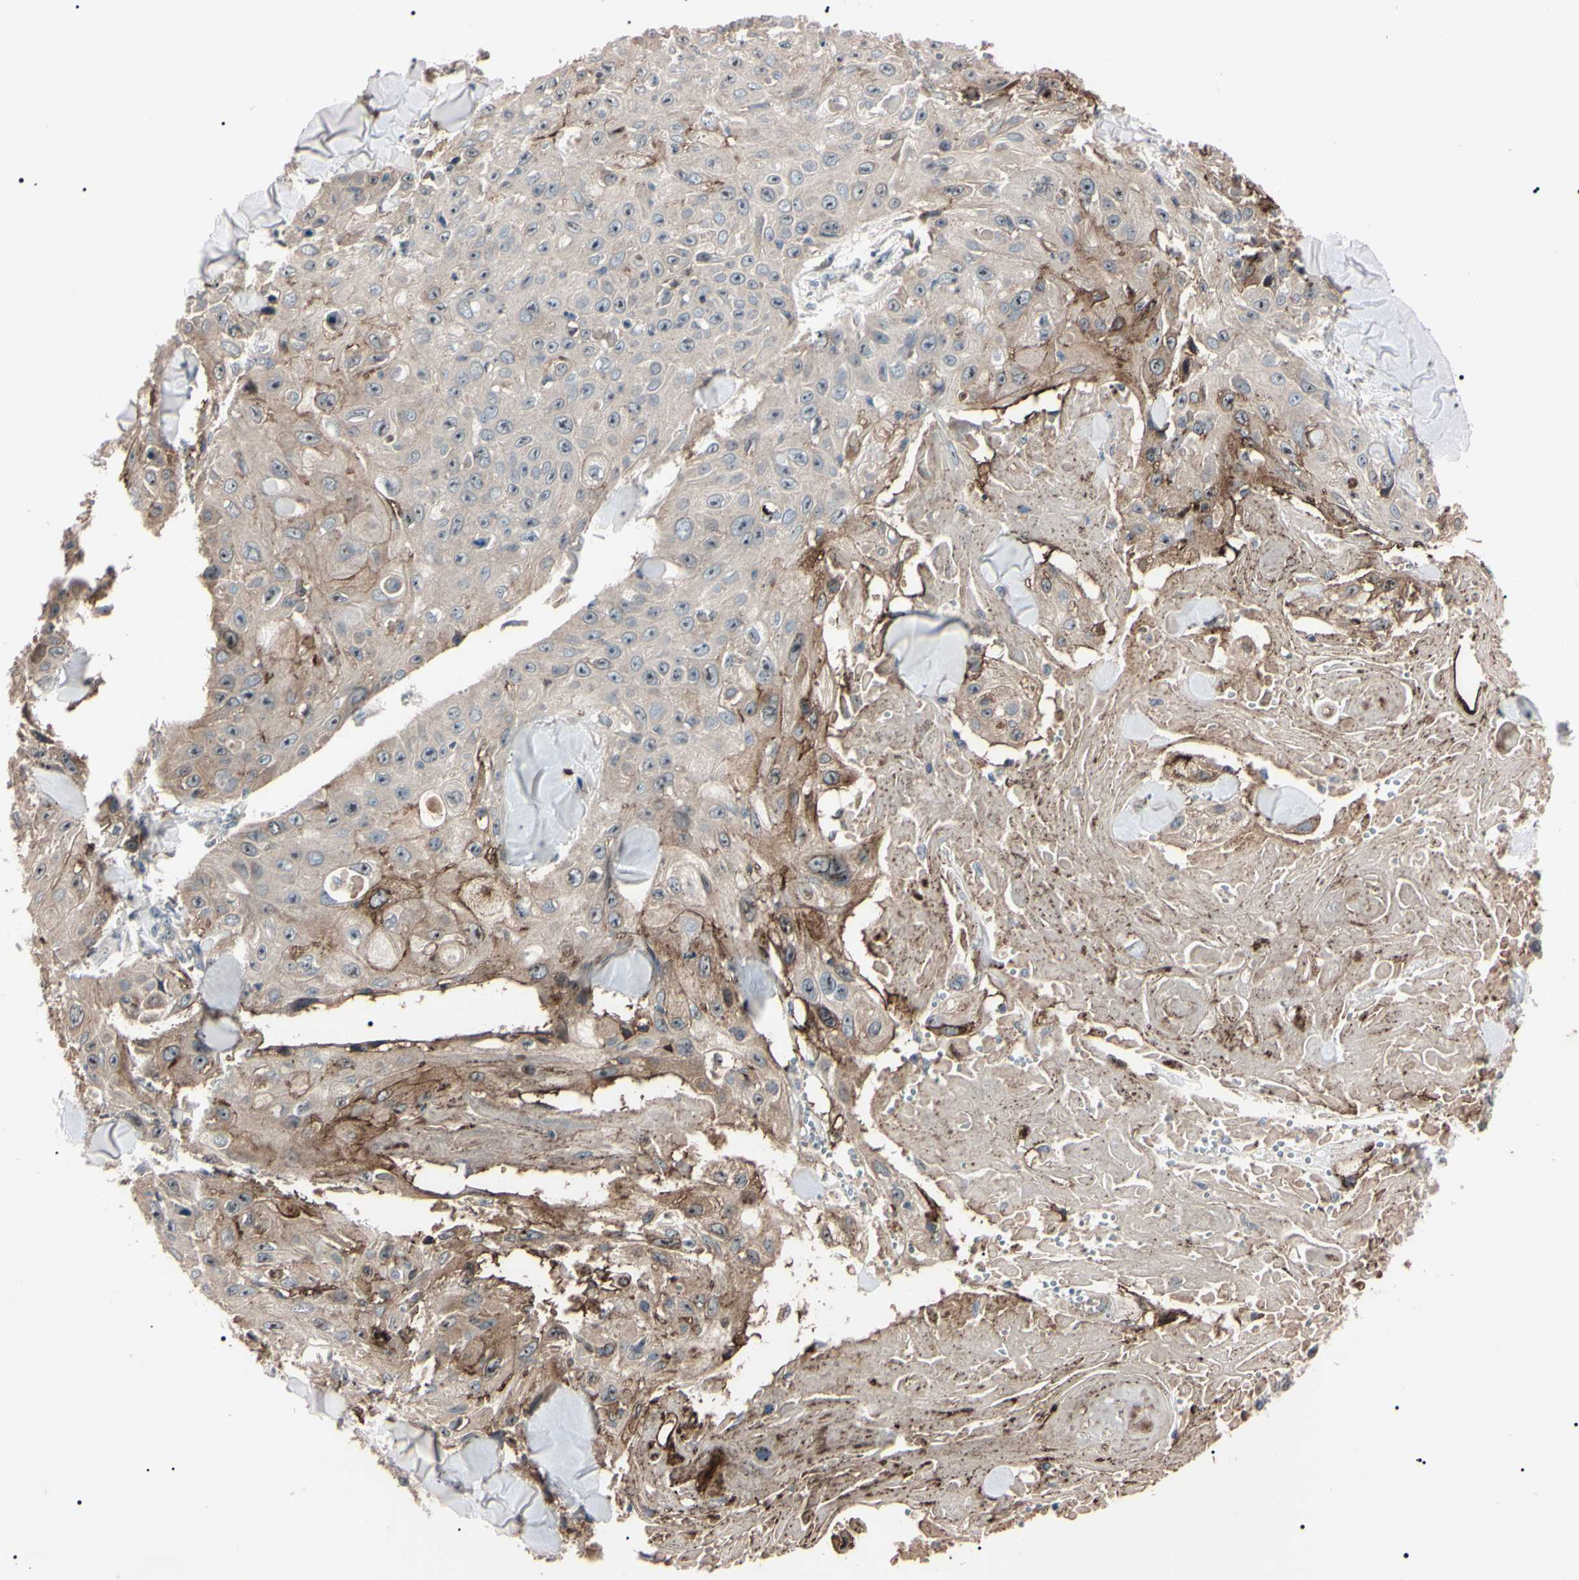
{"staining": {"intensity": "weak", "quantity": ">75%", "location": "cytoplasmic/membranous"}, "tissue": "skin cancer", "cell_type": "Tumor cells", "image_type": "cancer", "snomed": [{"axis": "morphology", "description": "Squamous cell carcinoma, NOS"}, {"axis": "topography", "description": "Skin"}], "caption": "Squamous cell carcinoma (skin) tissue exhibits weak cytoplasmic/membranous positivity in about >75% of tumor cells, visualized by immunohistochemistry.", "gene": "TRAF5", "patient": {"sex": "male", "age": 86}}